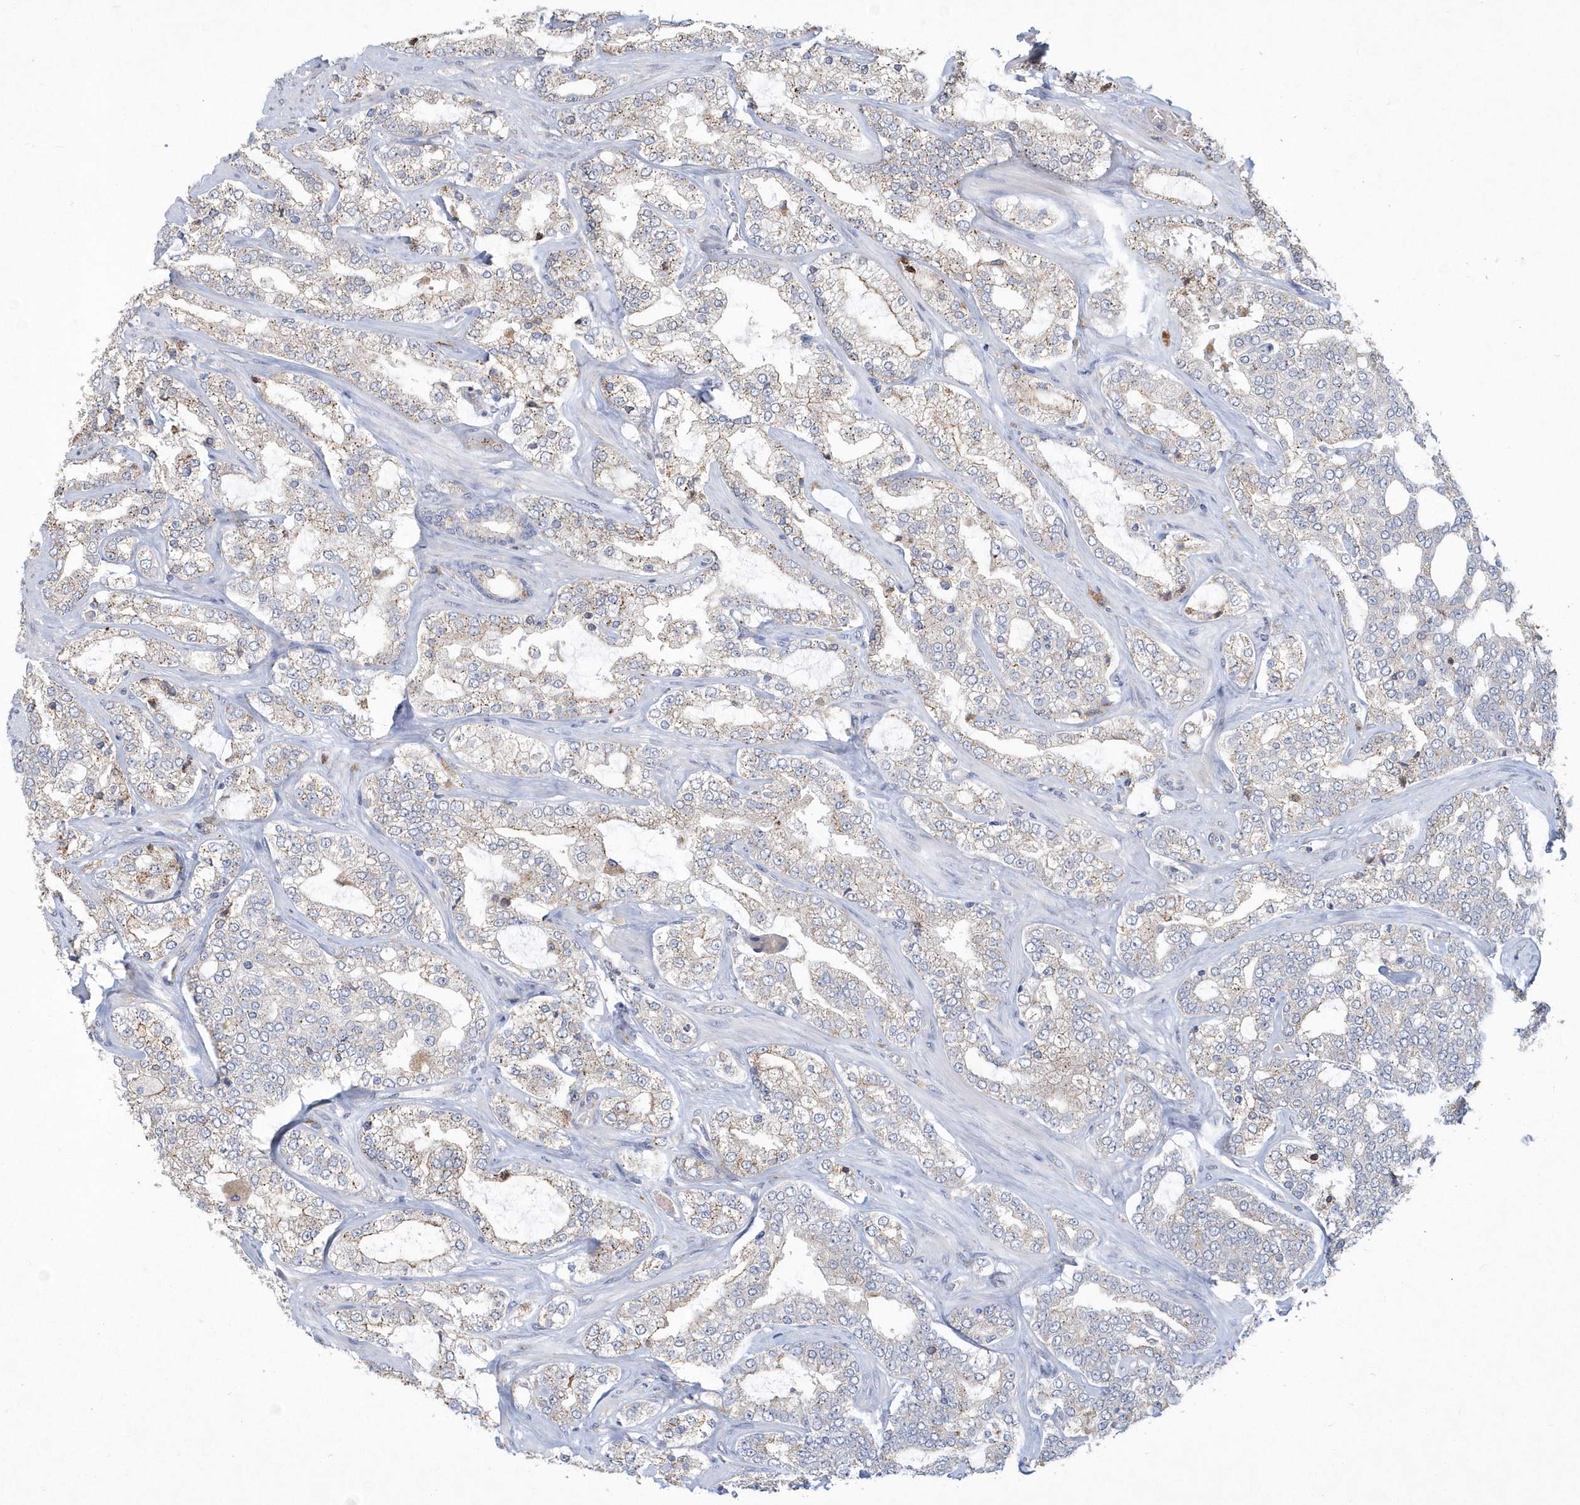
{"staining": {"intensity": "weak", "quantity": "25%-75%", "location": "cytoplasmic/membranous"}, "tissue": "prostate cancer", "cell_type": "Tumor cells", "image_type": "cancer", "snomed": [{"axis": "morphology", "description": "Adenocarcinoma, High grade"}, {"axis": "topography", "description": "Prostate"}], "caption": "Brown immunohistochemical staining in human prostate adenocarcinoma (high-grade) shows weak cytoplasmic/membranous positivity in about 25%-75% of tumor cells. (Stains: DAB in brown, nuclei in blue, Microscopy: brightfield microscopy at high magnification).", "gene": "TSPEAR", "patient": {"sex": "male", "age": 64}}